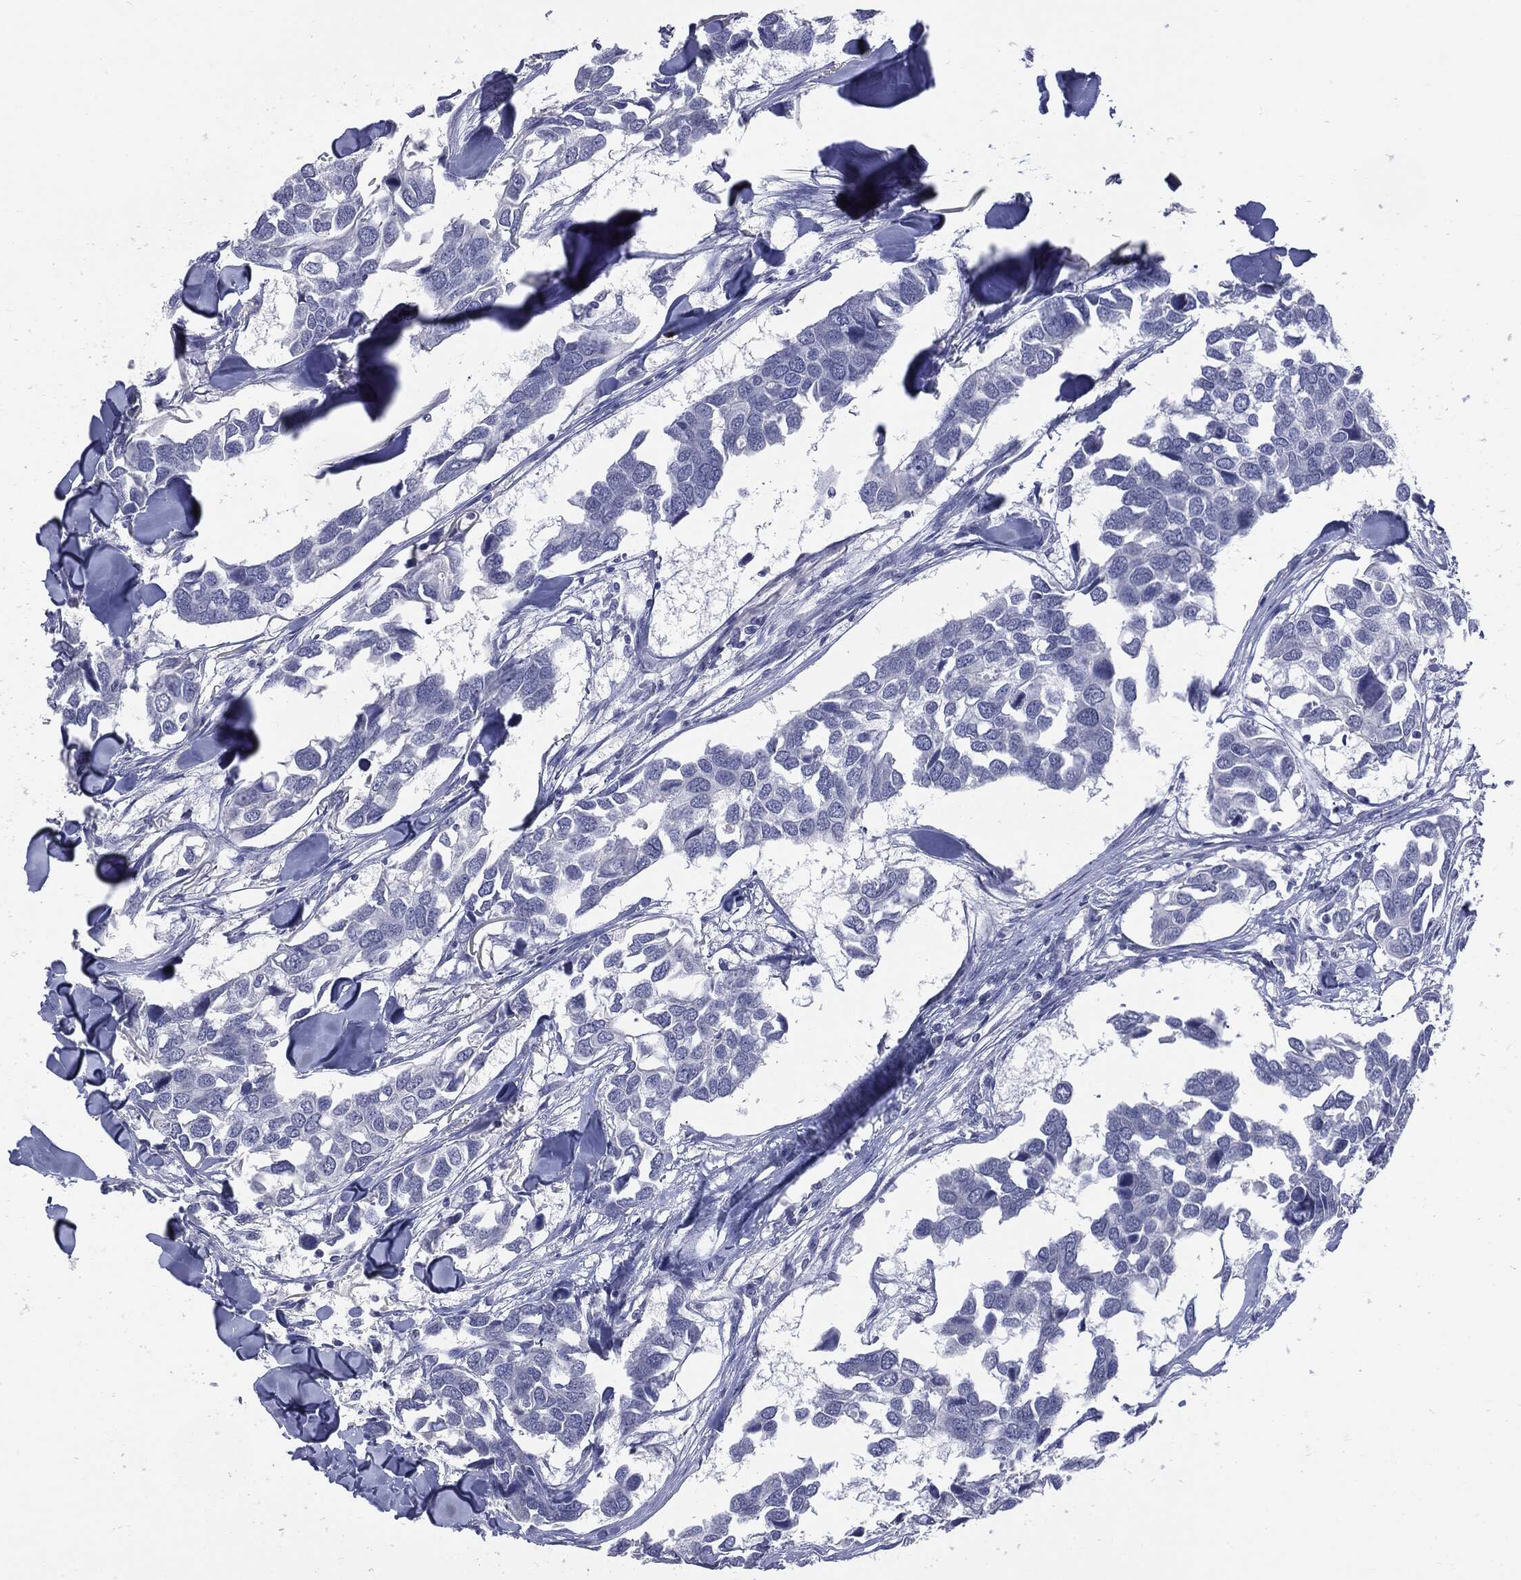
{"staining": {"intensity": "negative", "quantity": "none", "location": "none"}, "tissue": "breast cancer", "cell_type": "Tumor cells", "image_type": "cancer", "snomed": [{"axis": "morphology", "description": "Duct carcinoma"}, {"axis": "topography", "description": "Breast"}], "caption": "A high-resolution photomicrograph shows immunohistochemistry (IHC) staining of breast cancer (invasive ductal carcinoma), which exhibits no significant positivity in tumor cells.", "gene": "TSHB", "patient": {"sex": "female", "age": 83}}